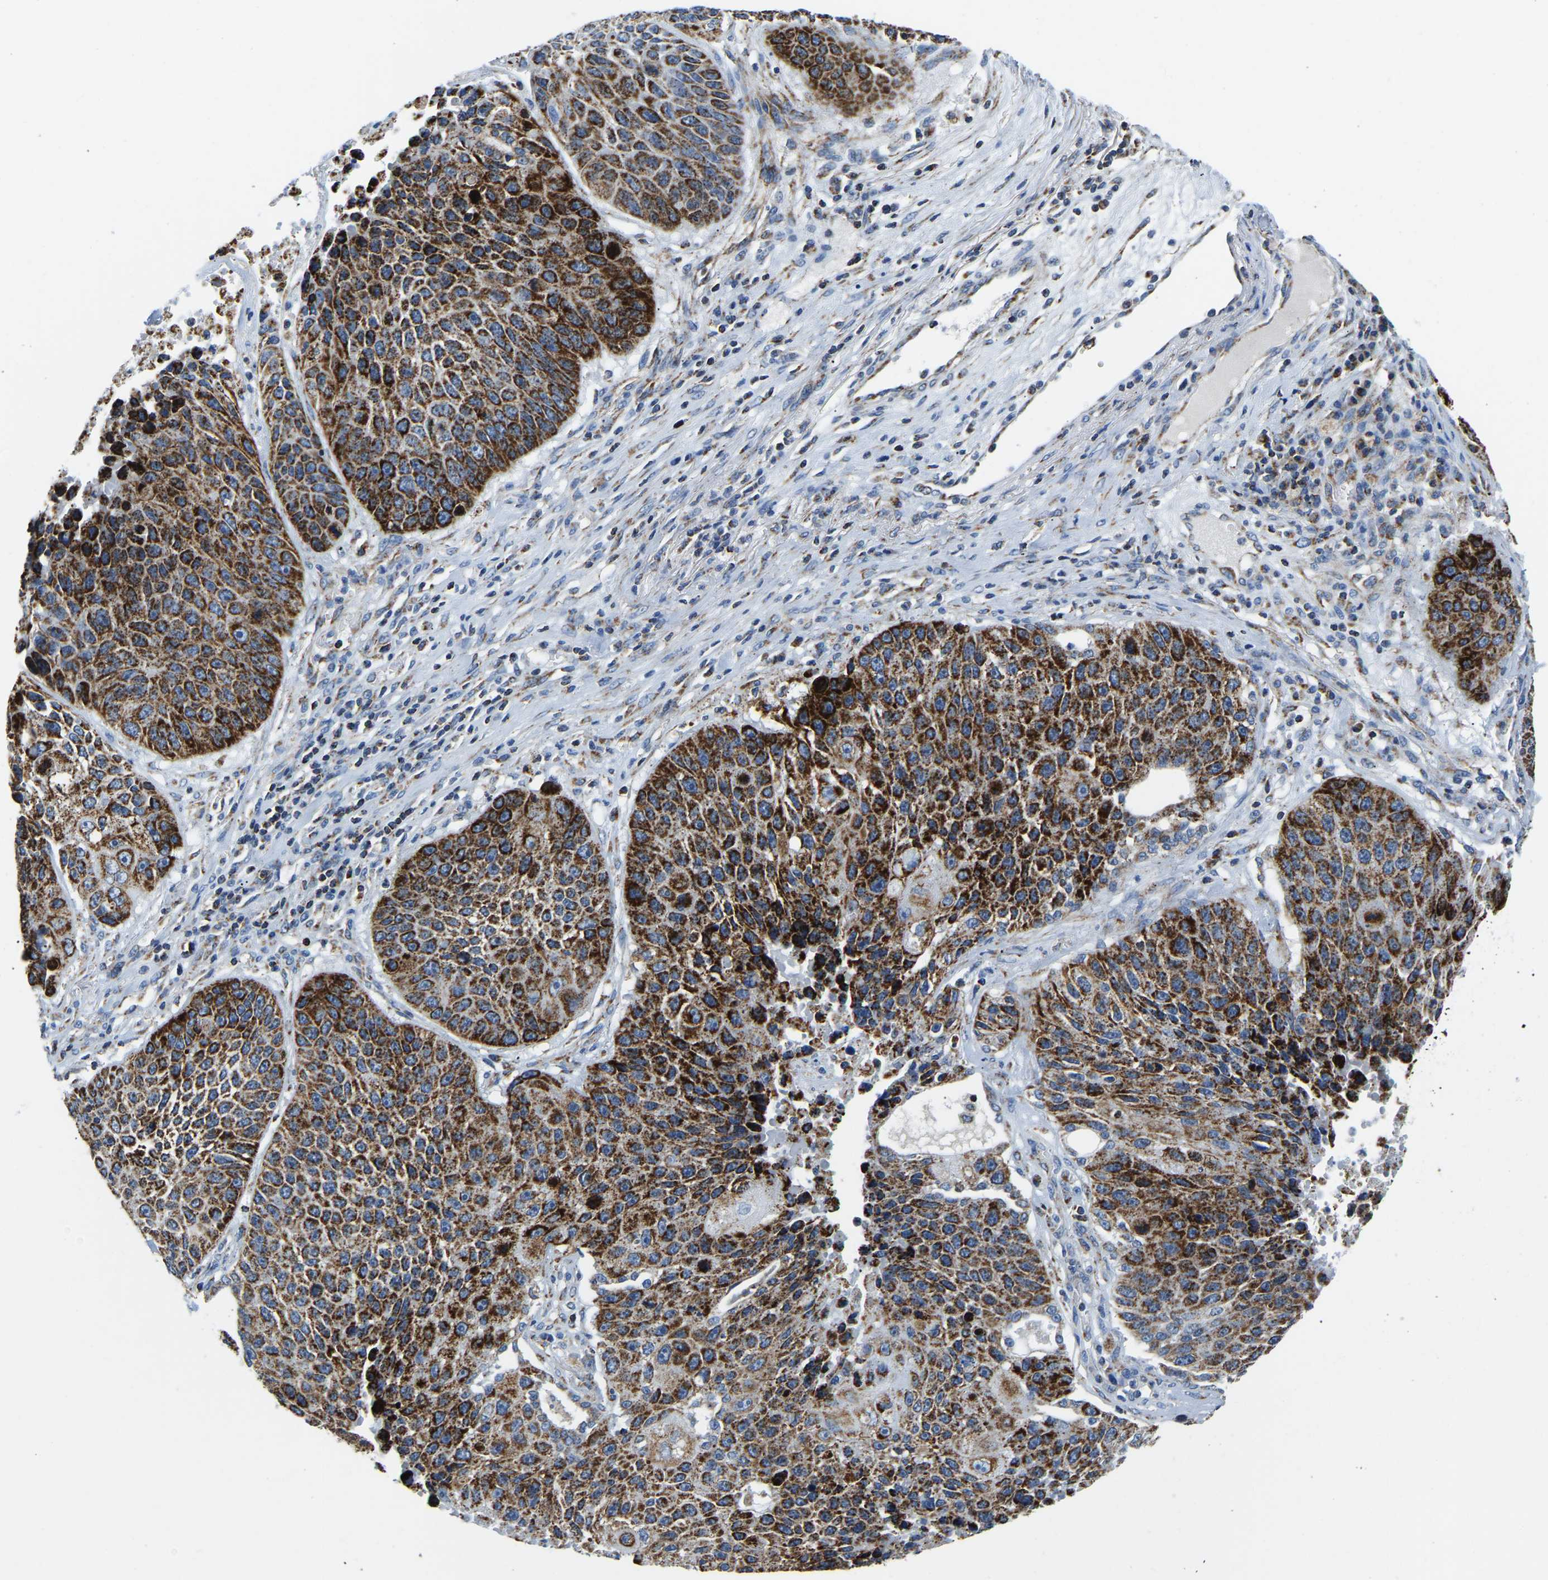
{"staining": {"intensity": "strong", "quantity": ">75%", "location": "cytoplasmic/membranous"}, "tissue": "lung cancer", "cell_type": "Tumor cells", "image_type": "cancer", "snomed": [{"axis": "morphology", "description": "Squamous cell carcinoma, NOS"}, {"axis": "topography", "description": "Lung"}], "caption": "Immunohistochemistry (IHC) histopathology image of human squamous cell carcinoma (lung) stained for a protein (brown), which shows high levels of strong cytoplasmic/membranous positivity in approximately >75% of tumor cells.", "gene": "SFXN1", "patient": {"sex": "male", "age": 61}}